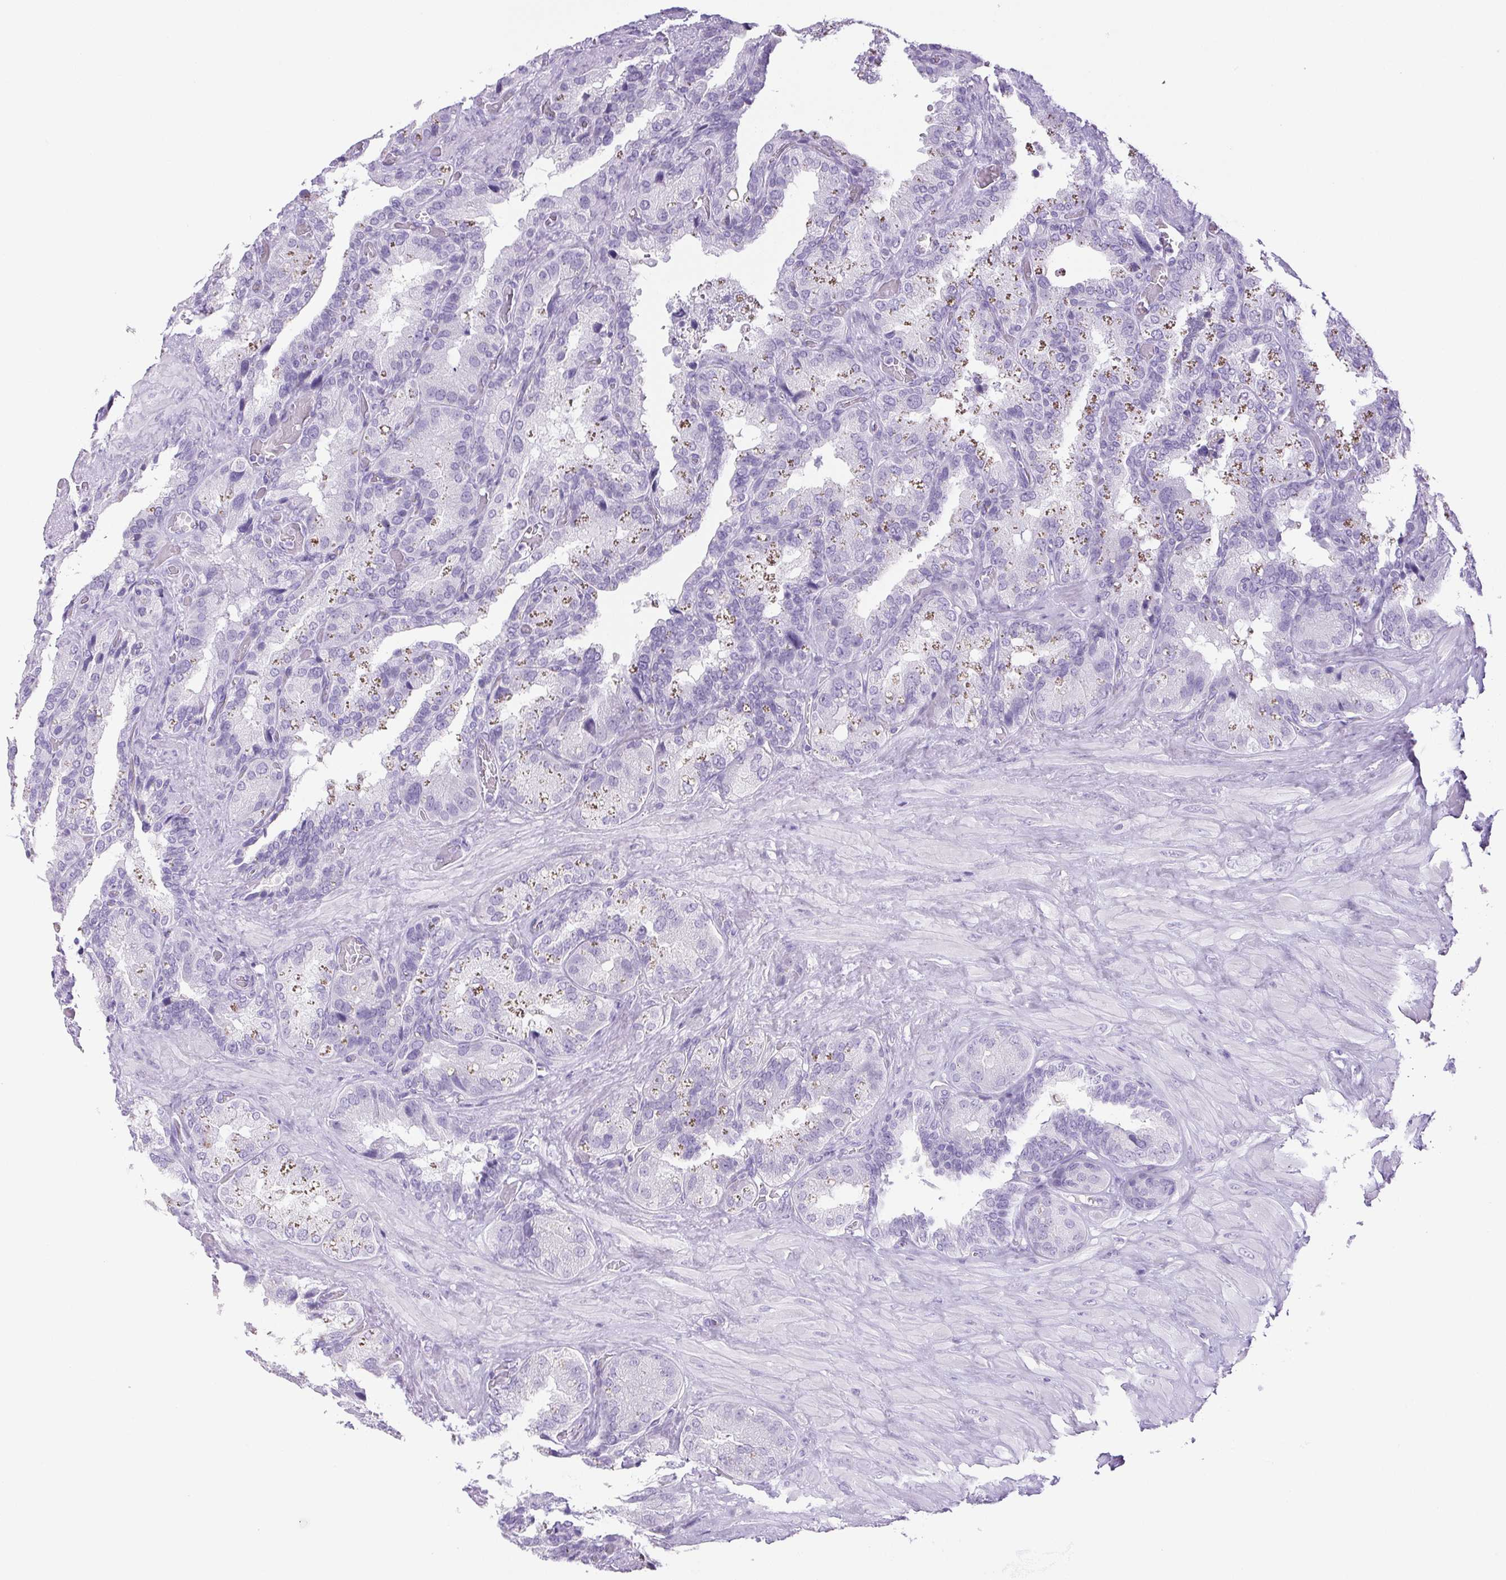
{"staining": {"intensity": "negative", "quantity": "none", "location": "none"}, "tissue": "seminal vesicle", "cell_type": "Glandular cells", "image_type": "normal", "snomed": [{"axis": "morphology", "description": "Normal tissue, NOS"}, {"axis": "topography", "description": "Seminal veicle"}], "caption": "This is an IHC micrograph of benign seminal vesicle. There is no positivity in glandular cells.", "gene": "HLA", "patient": {"sex": "male", "age": 60}}